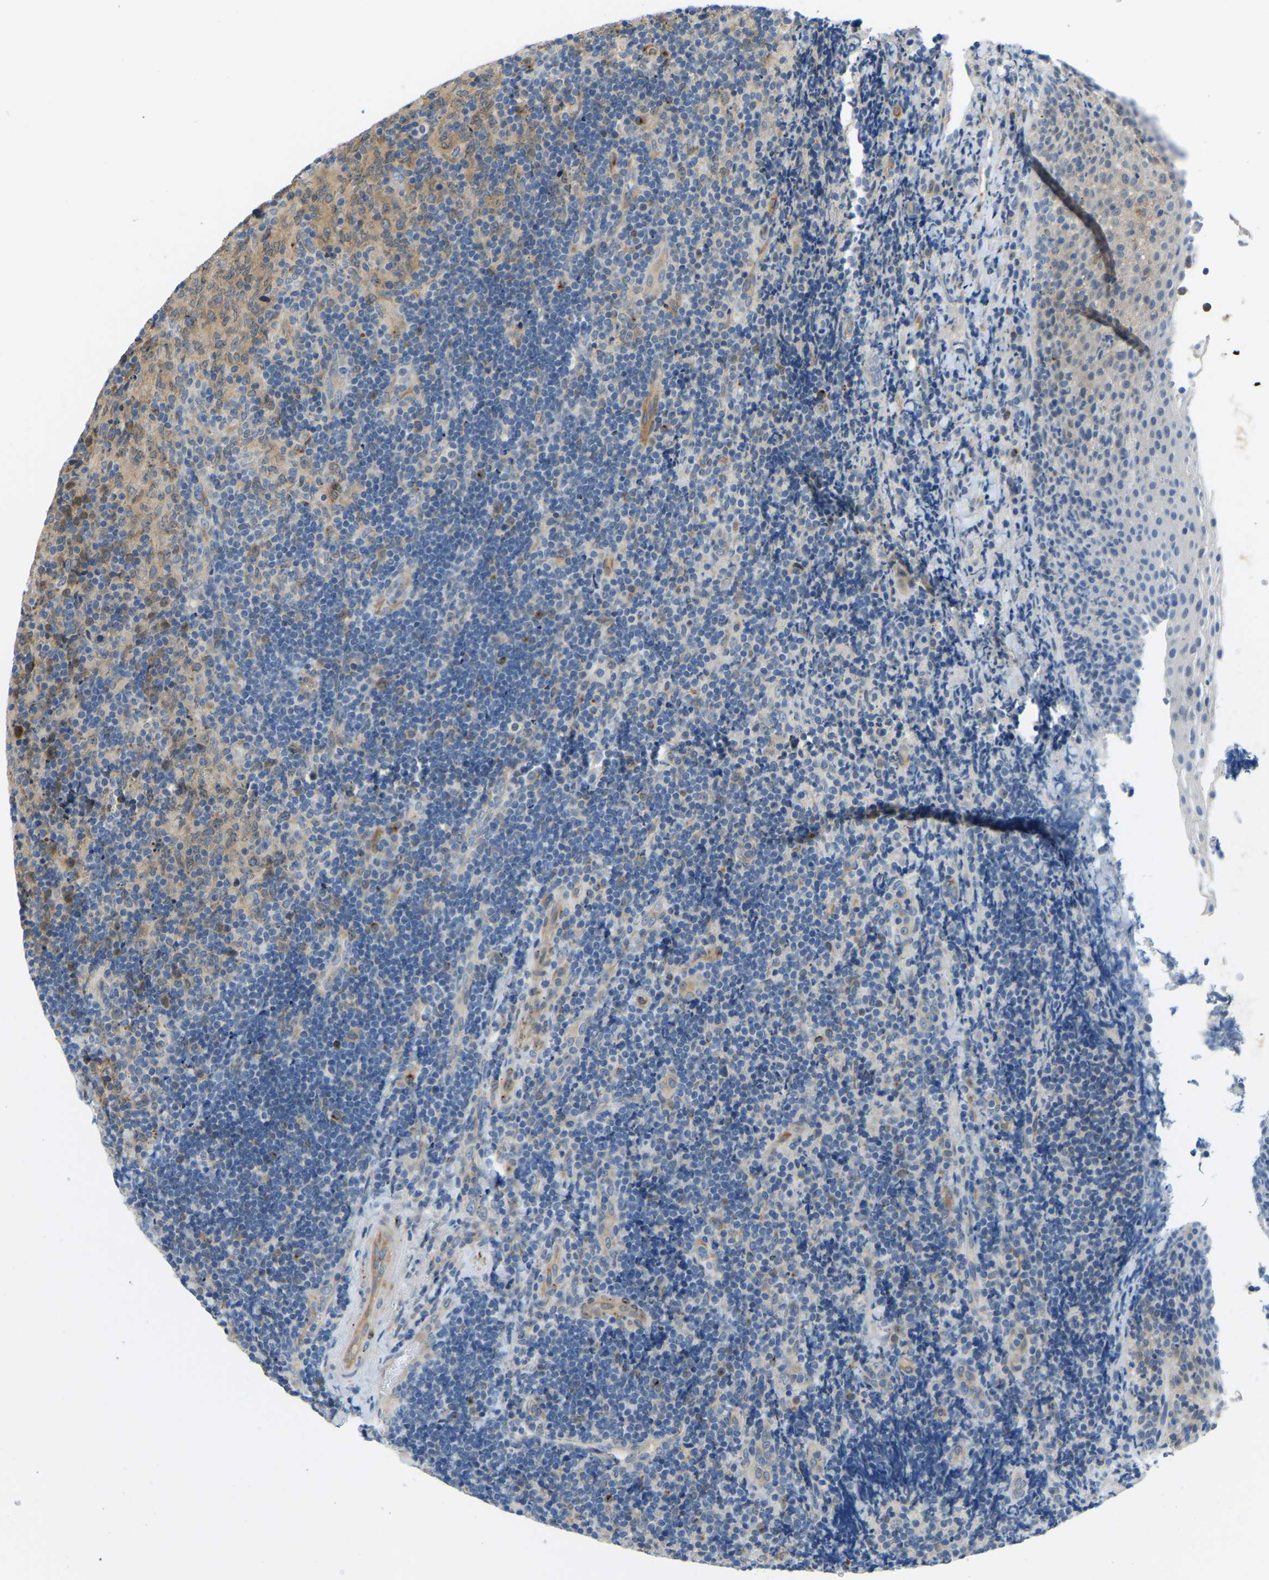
{"staining": {"intensity": "moderate", "quantity": "25%-75%", "location": "cytoplasmic/membranous"}, "tissue": "lymphoma", "cell_type": "Tumor cells", "image_type": "cancer", "snomed": [{"axis": "morphology", "description": "Malignant lymphoma, non-Hodgkin's type, High grade"}, {"axis": "topography", "description": "Tonsil"}], "caption": "High-grade malignant lymphoma, non-Hodgkin's type tissue exhibits moderate cytoplasmic/membranous staining in approximately 25%-75% of tumor cells, visualized by immunohistochemistry. (Stains: DAB in brown, nuclei in blue, Microscopy: brightfield microscopy at high magnification).", "gene": "NME8", "patient": {"sex": "female", "age": 36}}